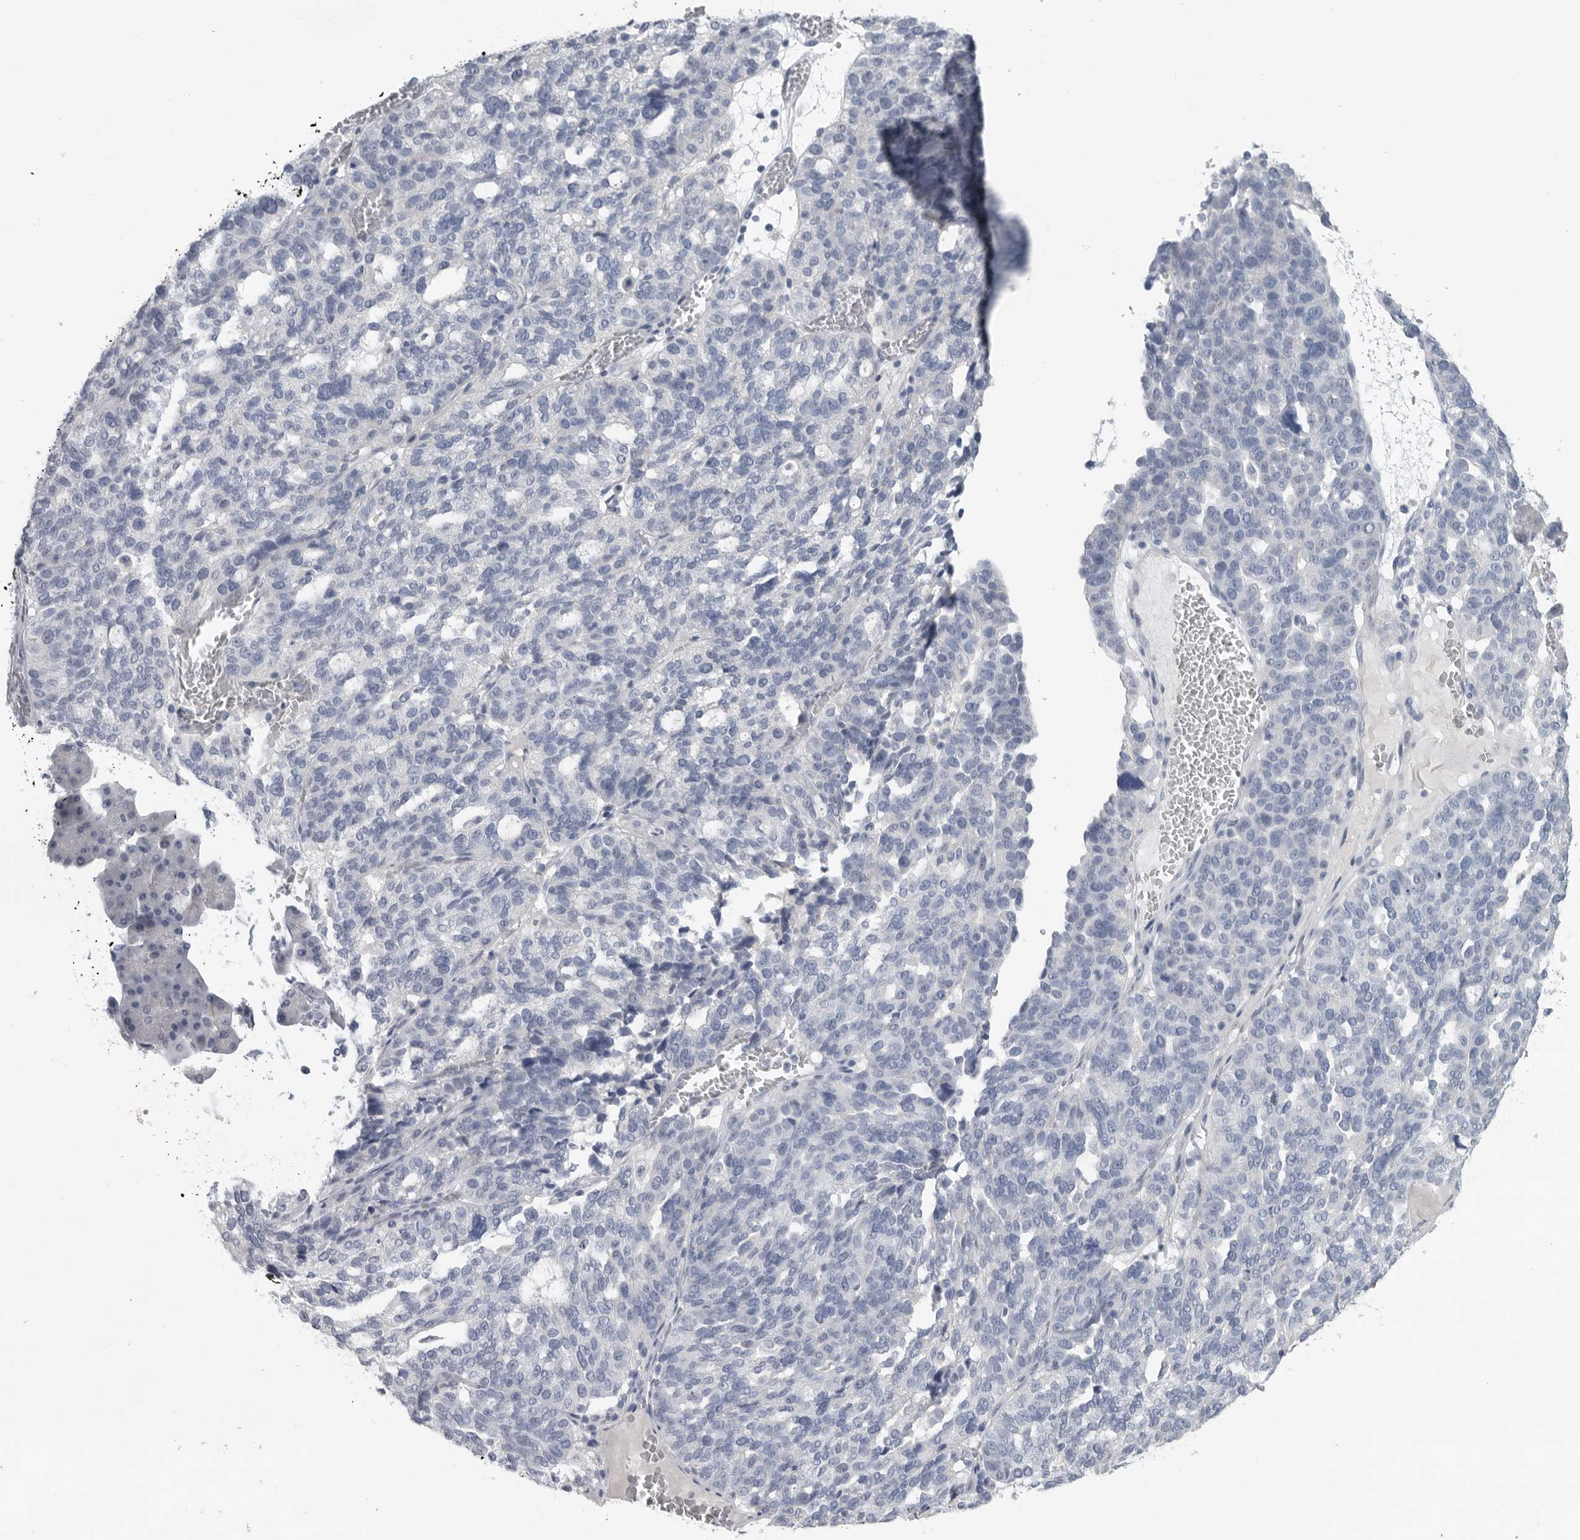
{"staining": {"intensity": "negative", "quantity": "none", "location": "none"}, "tissue": "ovarian cancer", "cell_type": "Tumor cells", "image_type": "cancer", "snomed": [{"axis": "morphology", "description": "Cystadenocarcinoma, serous, NOS"}, {"axis": "topography", "description": "Ovary"}], "caption": "The photomicrograph demonstrates no significant positivity in tumor cells of ovarian cancer (serous cystadenocarcinoma). Brightfield microscopy of immunohistochemistry stained with DAB (3,3'-diaminobenzidine) (brown) and hematoxylin (blue), captured at high magnification.", "gene": "REG4", "patient": {"sex": "female", "age": 59}}